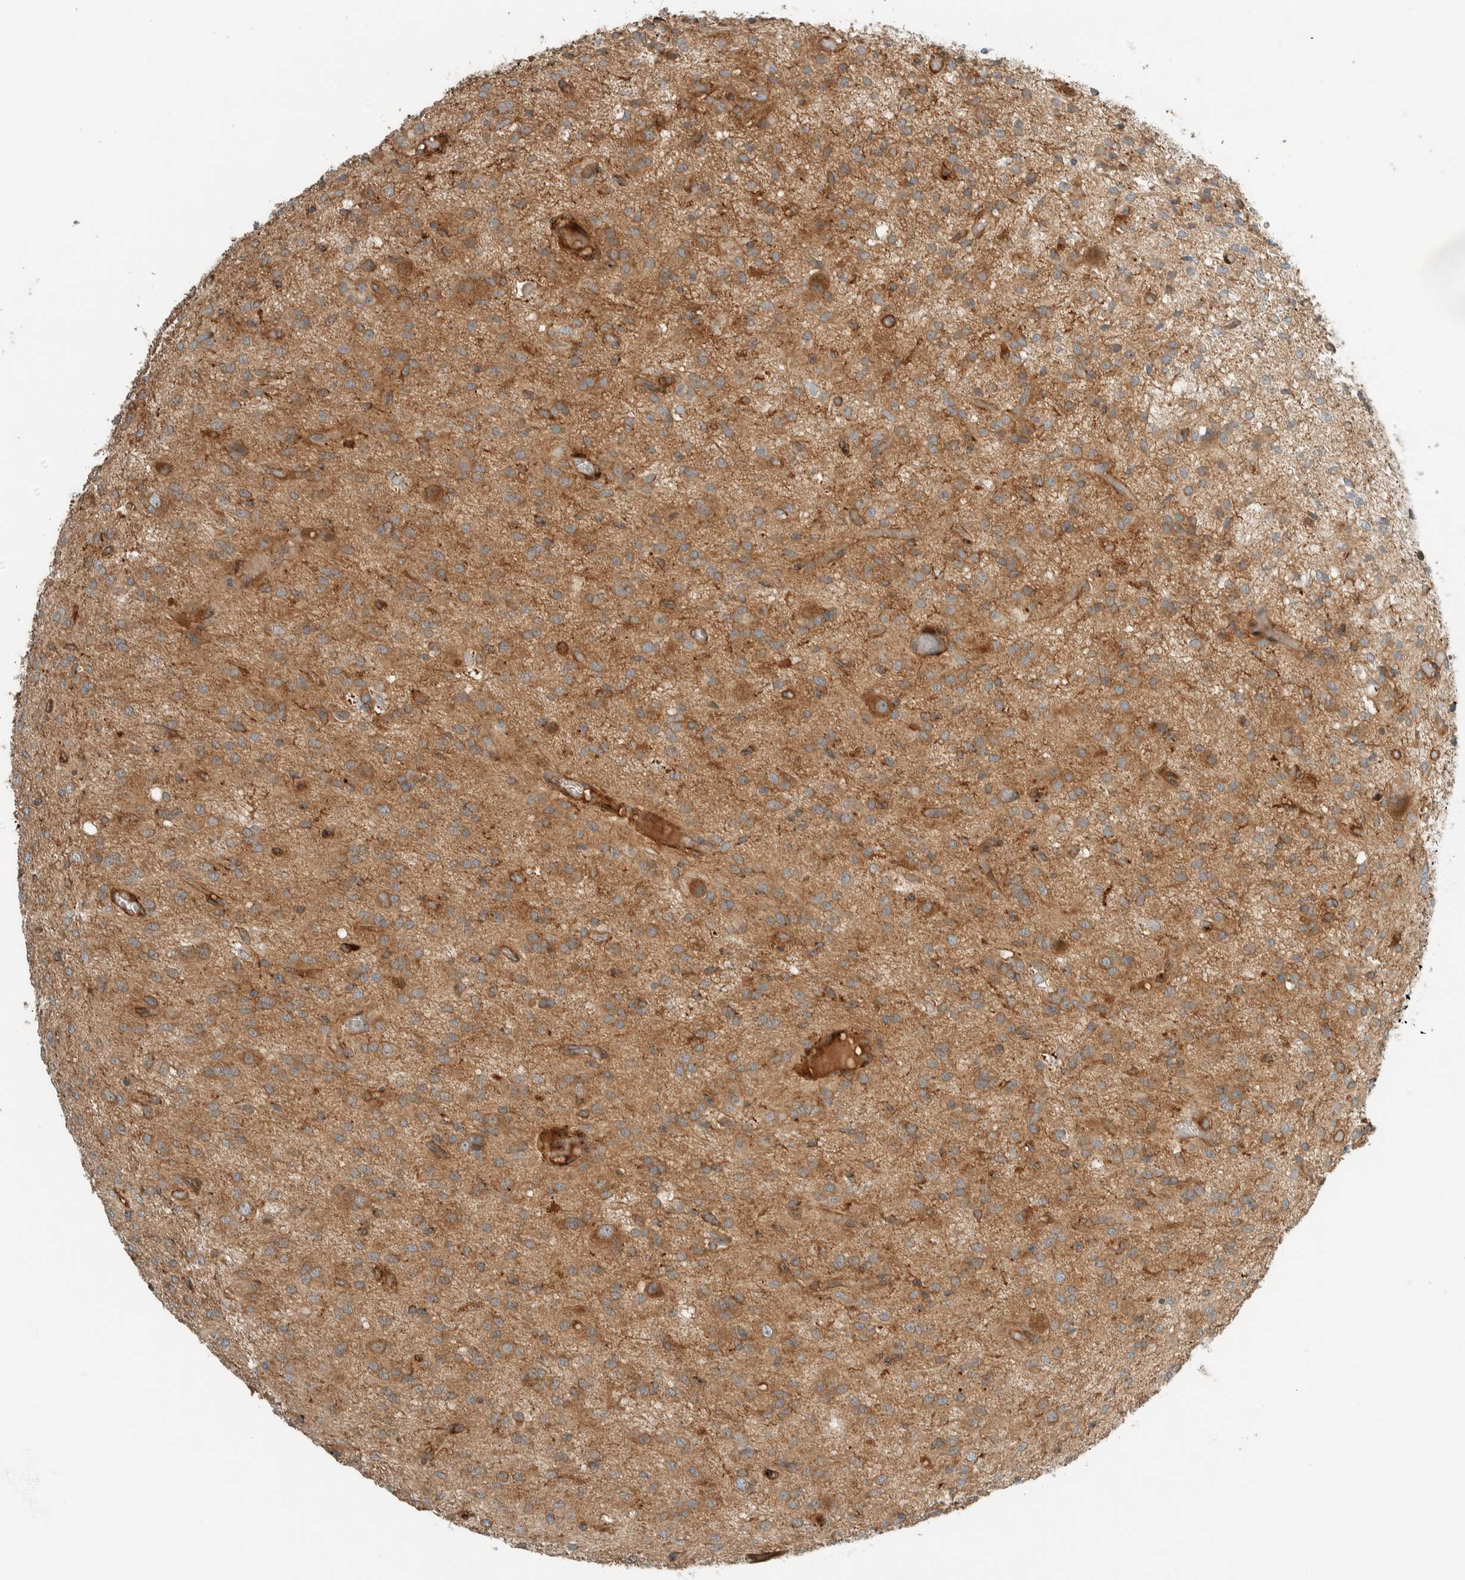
{"staining": {"intensity": "moderate", "quantity": ">75%", "location": "cytoplasmic/membranous"}, "tissue": "glioma", "cell_type": "Tumor cells", "image_type": "cancer", "snomed": [{"axis": "morphology", "description": "Glioma, malignant, High grade"}, {"axis": "topography", "description": "Brain"}], "caption": "The histopathology image exhibits immunohistochemical staining of malignant high-grade glioma. There is moderate cytoplasmic/membranous positivity is present in about >75% of tumor cells.", "gene": "EXOC7", "patient": {"sex": "female", "age": 59}}